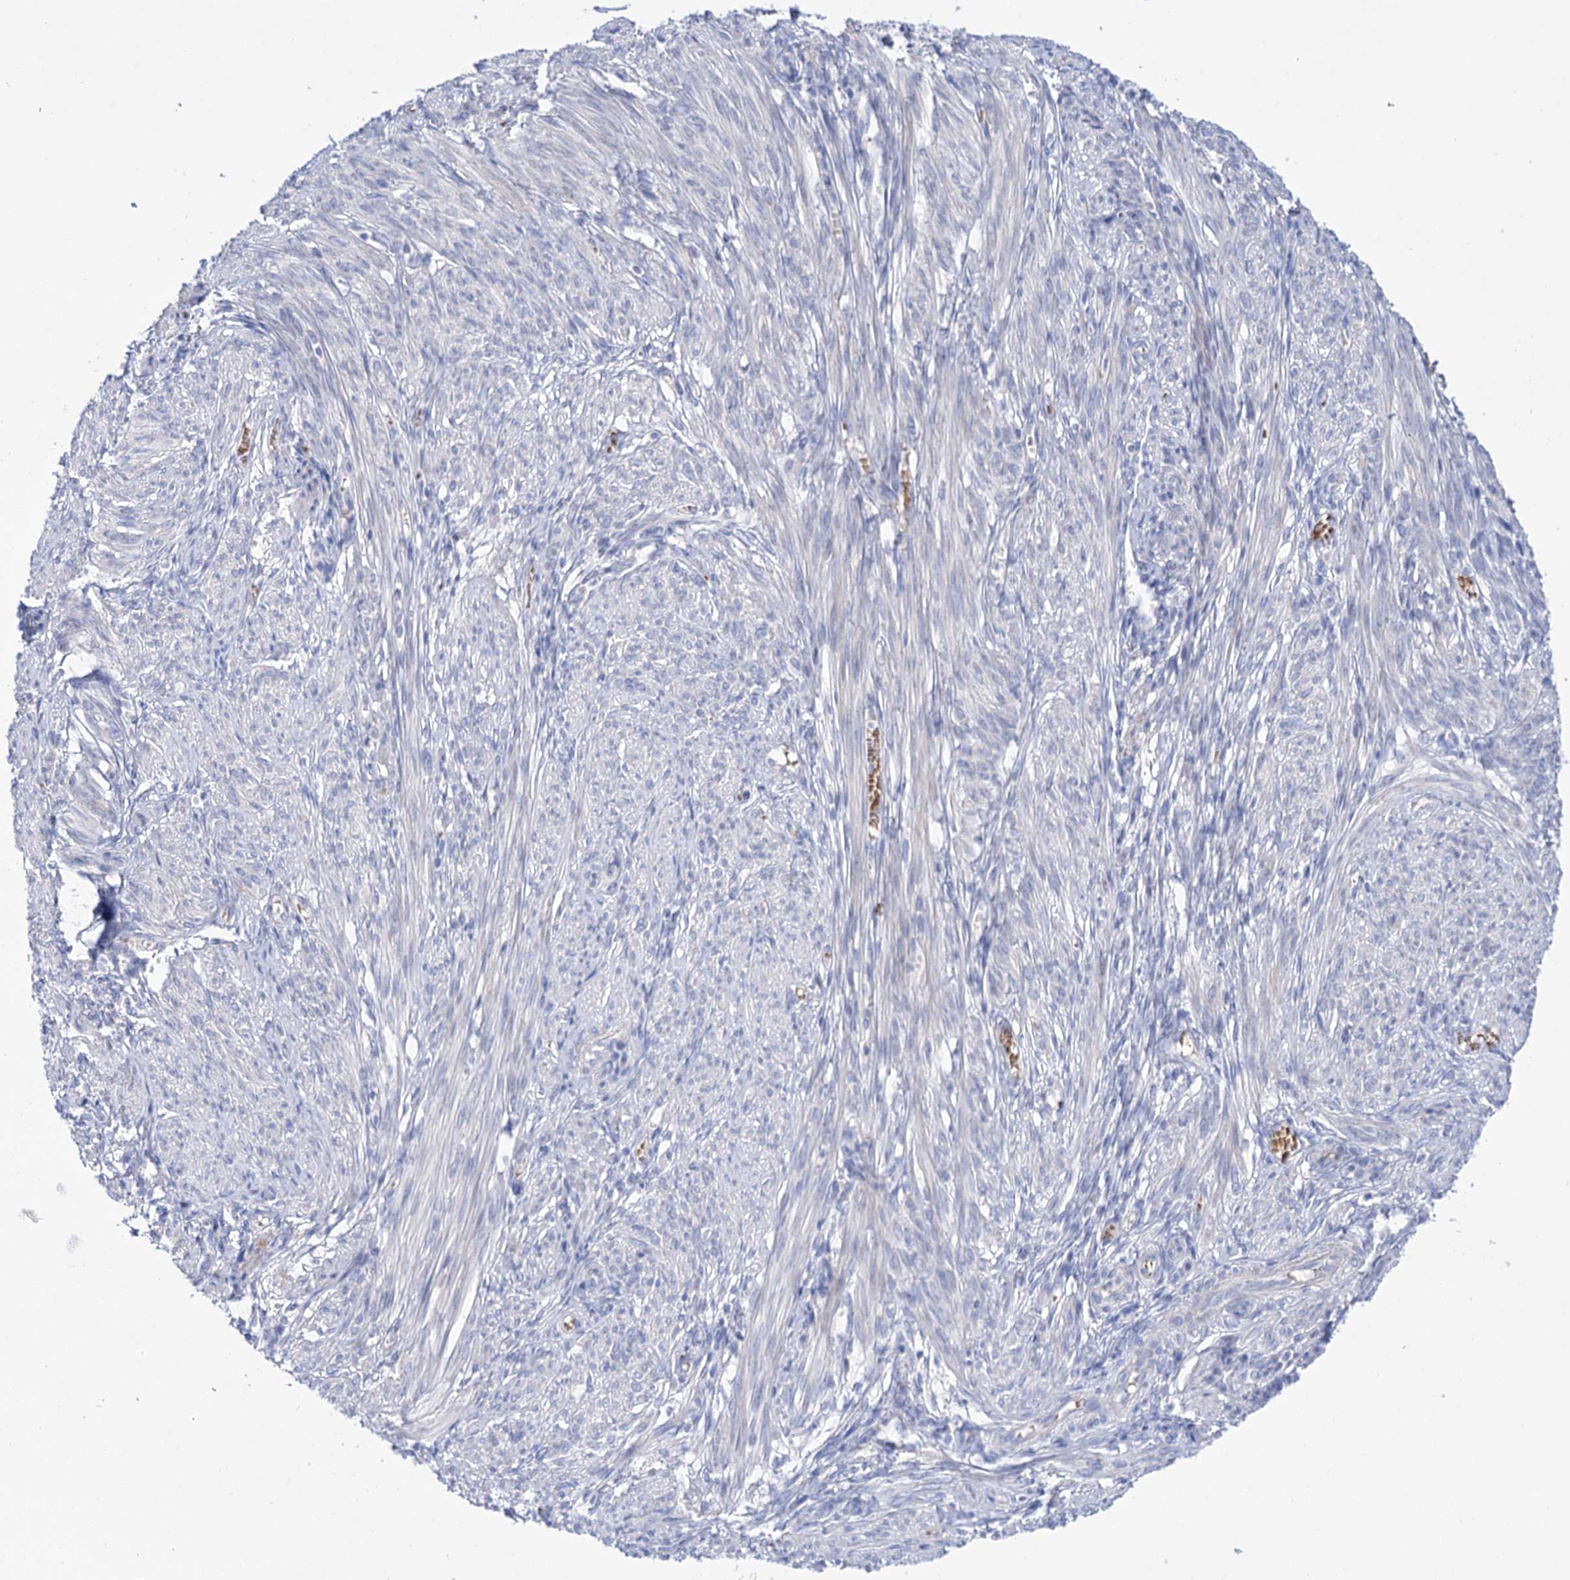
{"staining": {"intensity": "negative", "quantity": "none", "location": "none"}, "tissue": "smooth muscle", "cell_type": "Smooth muscle cells", "image_type": "normal", "snomed": [{"axis": "morphology", "description": "Normal tissue, NOS"}, {"axis": "topography", "description": "Smooth muscle"}], "caption": "Smooth muscle cells are negative for protein expression in benign human smooth muscle. Nuclei are stained in blue.", "gene": "YARS2", "patient": {"sex": "female", "age": 39}}